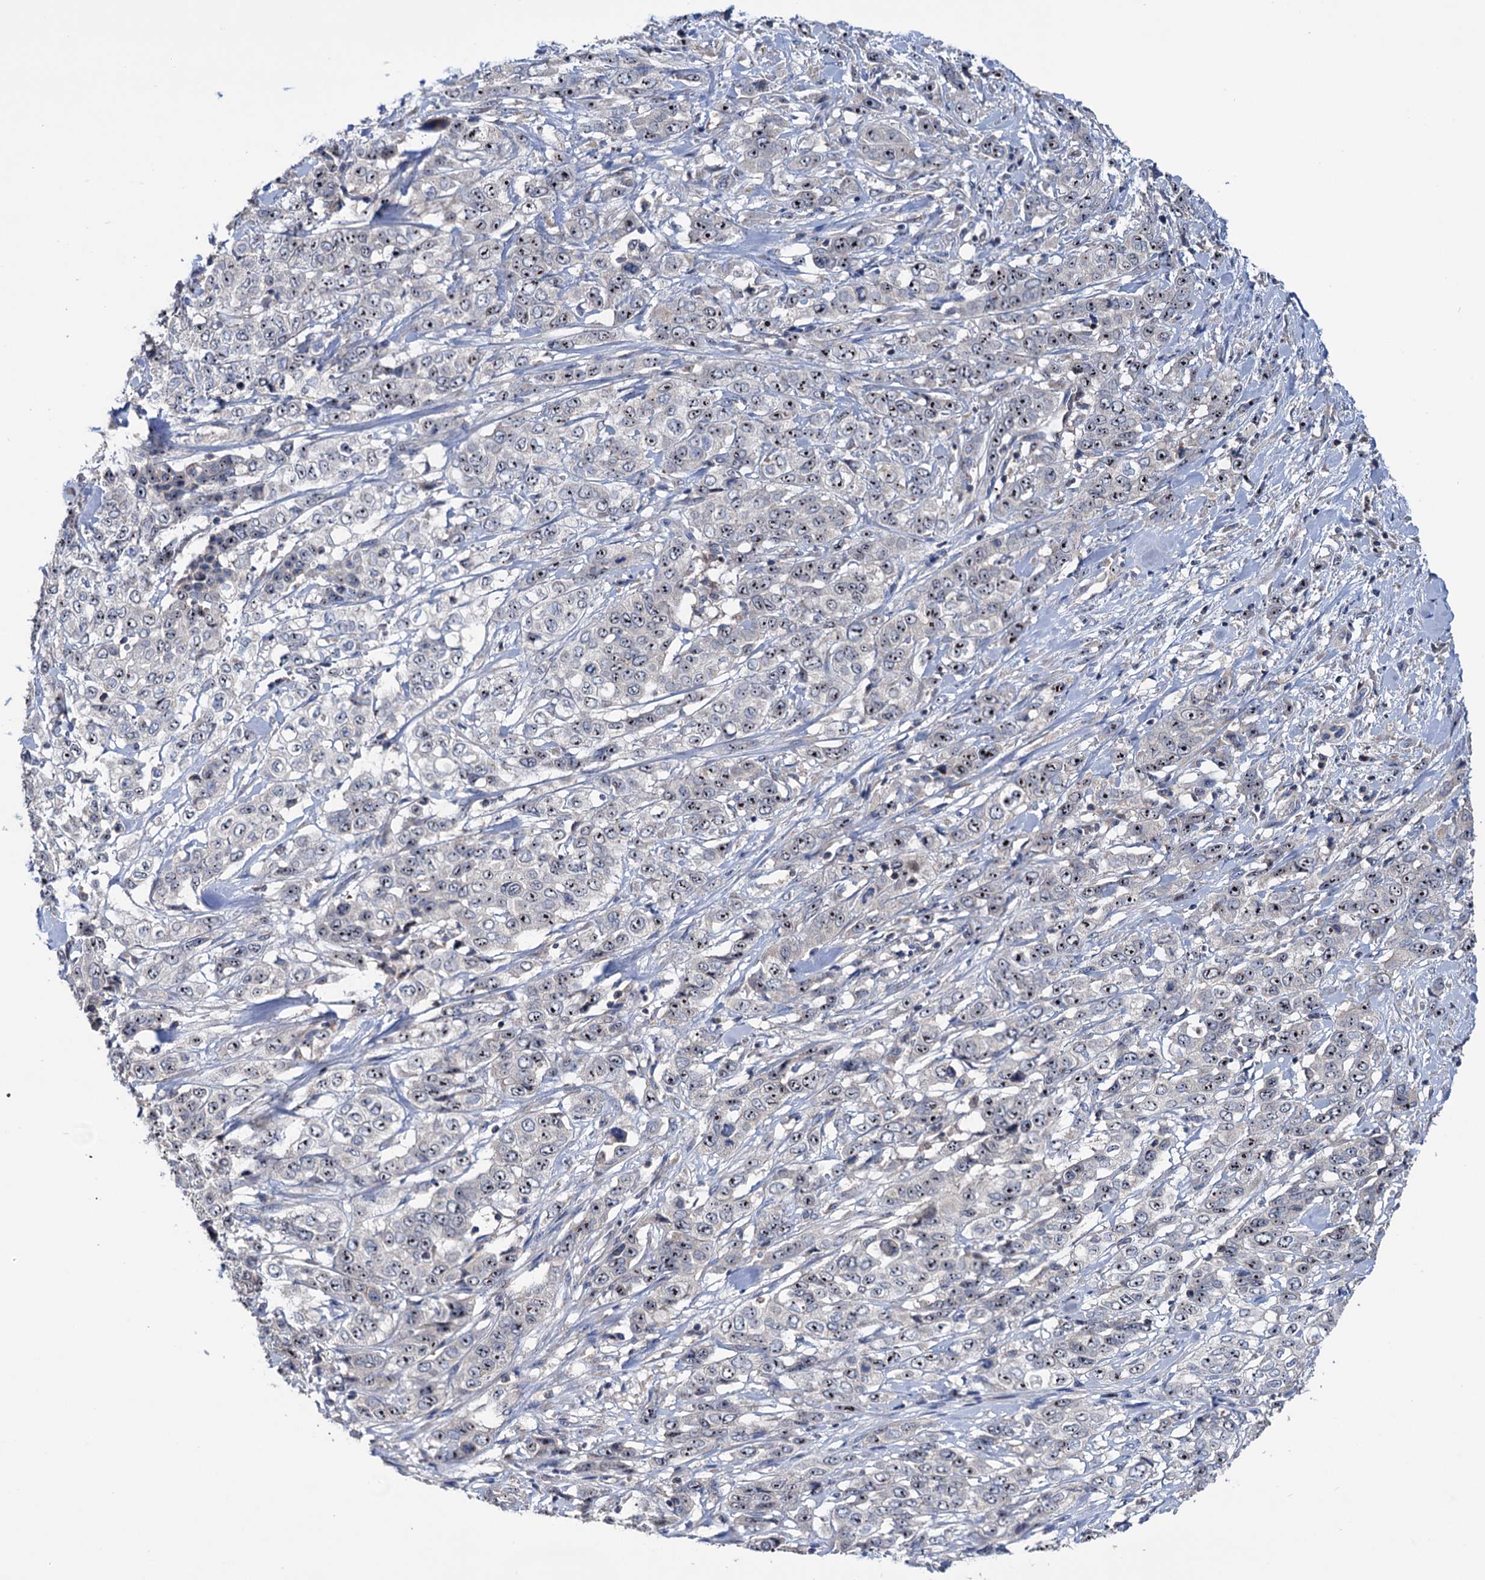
{"staining": {"intensity": "moderate", "quantity": "25%-75%", "location": "nuclear"}, "tissue": "stomach cancer", "cell_type": "Tumor cells", "image_type": "cancer", "snomed": [{"axis": "morphology", "description": "Adenocarcinoma, NOS"}, {"axis": "topography", "description": "Stomach, upper"}], "caption": "Immunohistochemistry of stomach cancer (adenocarcinoma) displays medium levels of moderate nuclear staining in about 25%-75% of tumor cells.", "gene": "HTR3B", "patient": {"sex": "male", "age": 62}}